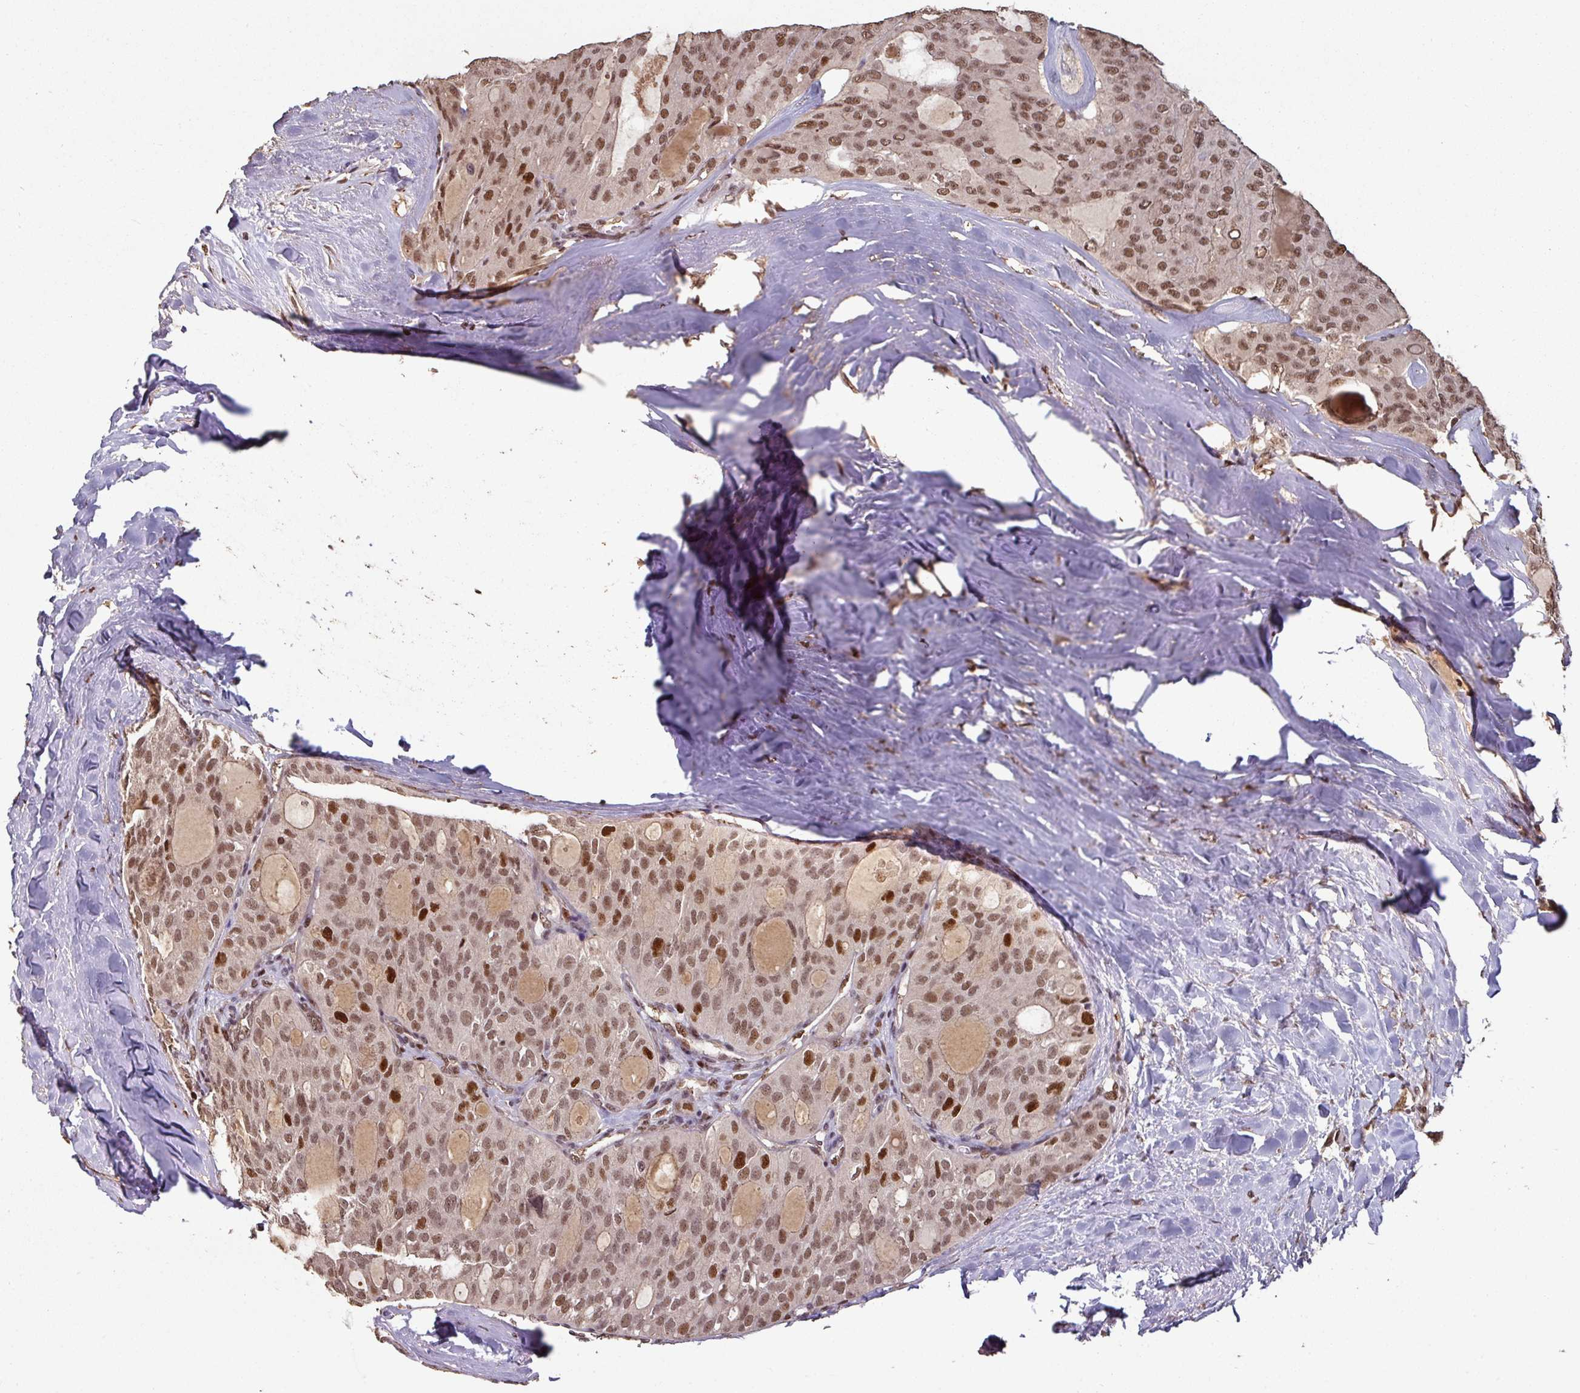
{"staining": {"intensity": "moderate", "quantity": ">75%", "location": "nuclear"}, "tissue": "thyroid cancer", "cell_type": "Tumor cells", "image_type": "cancer", "snomed": [{"axis": "morphology", "description": "Follicular adenoma carcinoma, NOS"}, {"axis": "topography", "description": "Thyroid gland"}], "caption": "Immunohistochemical staining of human thyroid cancer displays moderate nuclear protein staining in about >75% of tumor cells. (DAB (3,3'-diaminobenzidine) = brown stain, brightfield microscopy at high magnification).", "gene": "POLD1", "patient": {"sex": "male", "age": 75}}